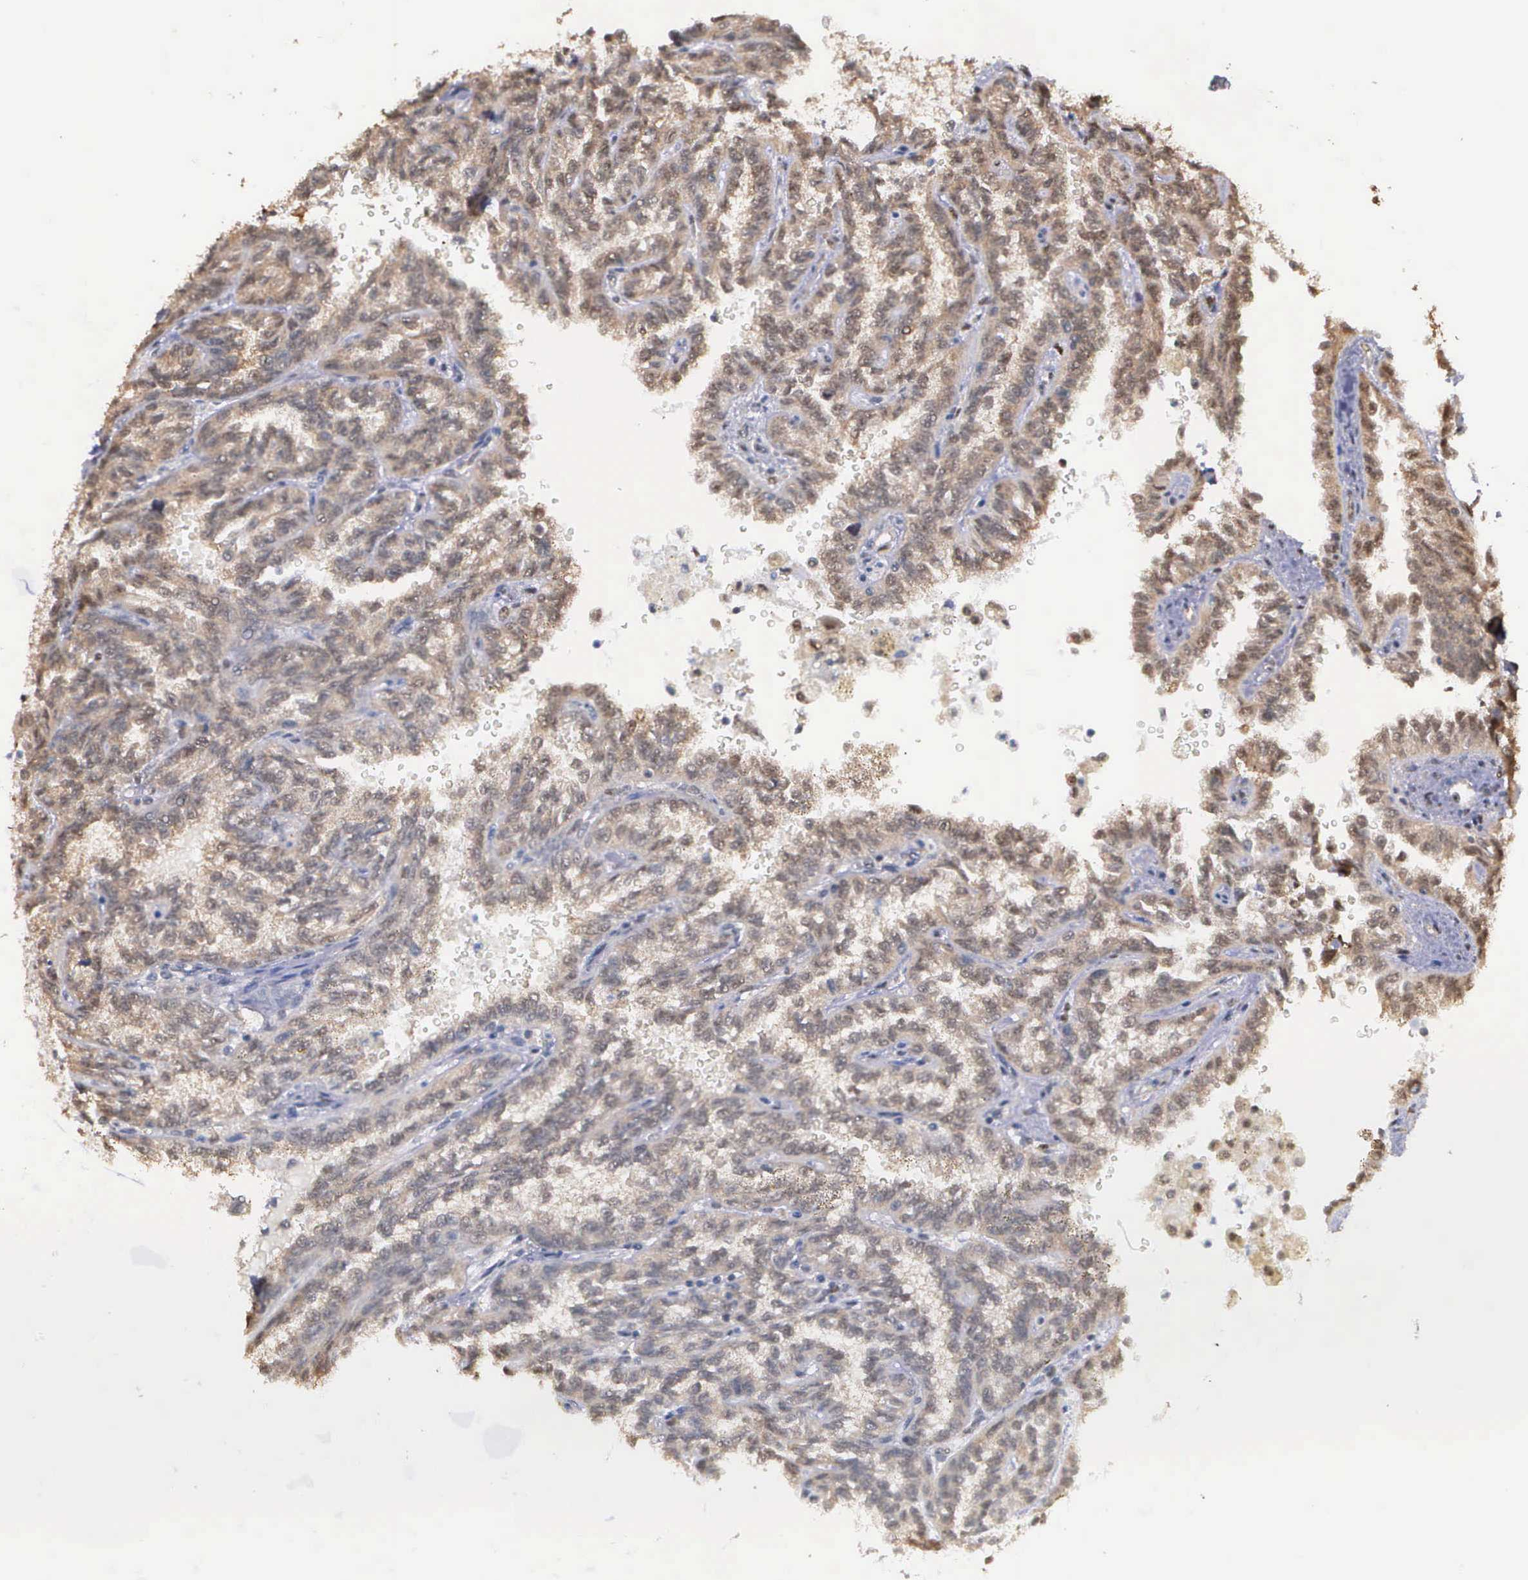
{"staining": {"intensity": "moderate", "quantity": ">75%", "location": "cytoplasmic/membranous,nuclear"}, "tissue": "renal cancer", "cell_type": "Tumor cells", "image_type": "cancer", "snomed": [{"axis": "morphology", "description": "Inflammation, NOS"}, {"axis": "morphology", "description": "Adenocarcinoma, NOS"}, {"axis": "topography", "description": "Kidney"}], "caption": "A brown stain shows moderate cytoplasmic/membranous and nuclear expression of a protein in renal adenocarcinoma tumor cells.", "gene": "PSMC1", "patient": {"sex": "male", "age": 68}}